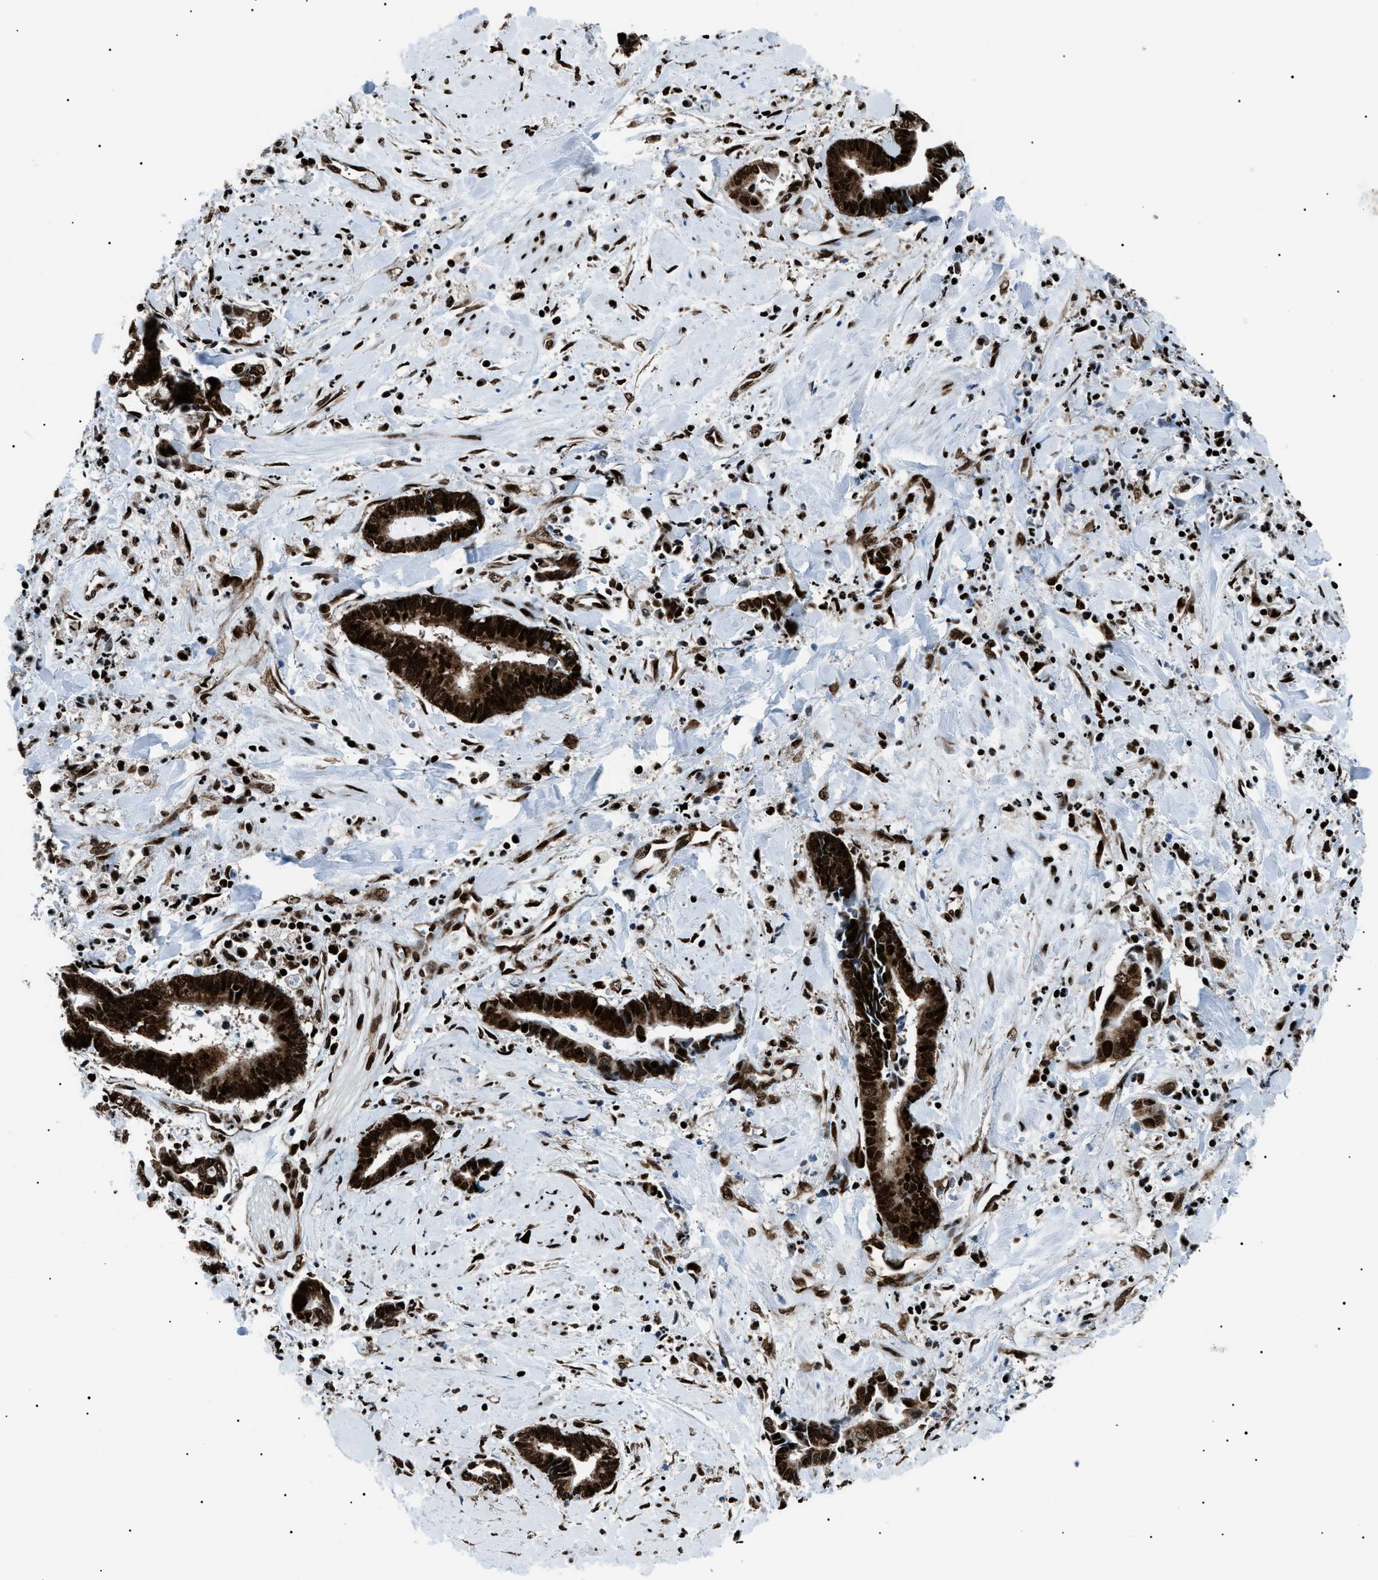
{"staining": {"intensity": "strong", "quantity": ">75%", "location": "cytoplasmic/membranous,nuclear"}, "tissue": "cervical cancer", "cell_type": "Tumor cells", "image_type": "cancer", "snomed": [{"axis": "morphology", "description": "Adenocarcinoma, NOS"}, {"axis": "topography", "description": "Cervix"}], "caption": "DAB (3,3'-diaminobenzidine) immunohistochemical staining of adenocarcinoma (cervical) exhibits strong cytoplasmic/membranous and nuclear protein staining in about >75% of tumor cells. The staining was performed using DAB, with brown indicating positive protein expression. Nuclei are stained blue with hematoxylin.", "gene": "HNRNPK", "patient": {"sex": "female", "age": 44}}